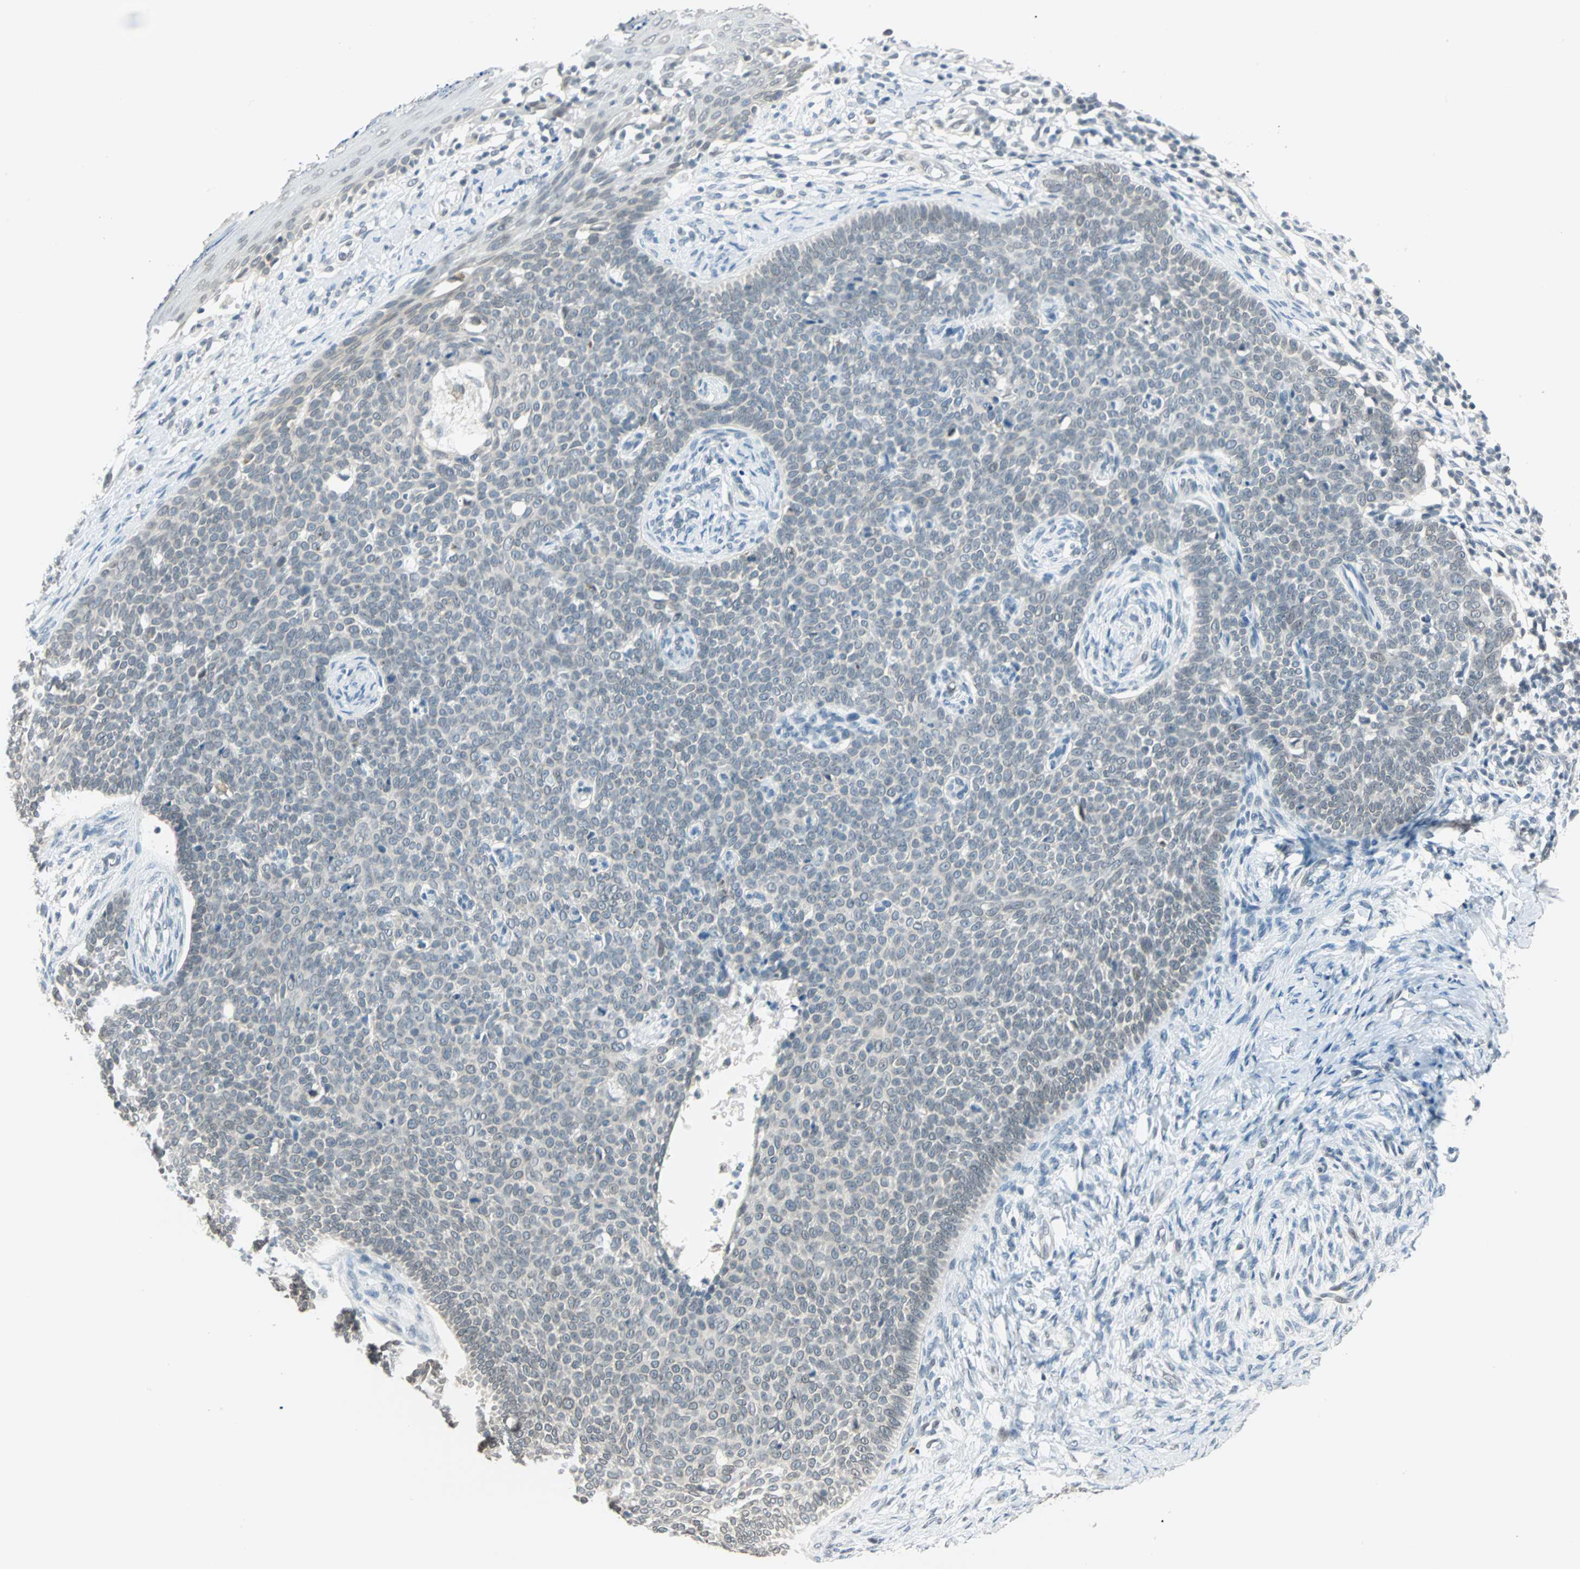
{"staining": {"intensity": "negative", "quantity": "none", "location": "none"}, "tissue": "skin cancer", "cell_type": "Tumor cells", "image_type": "cancer", "snomed": [{"axis": "morphology", "description": "Normal tissue, NOS"}, {"axis": "morphology", "description": "Basal cell carcinoma"}, {"axis": "topography", "description": "Skin"}], "caption": "The histopathology image displays no staining of tumor cells in basal cell carcinoma (skin).", "gene": "BCAN", "patient": {"sex": "male", "age": 87}}